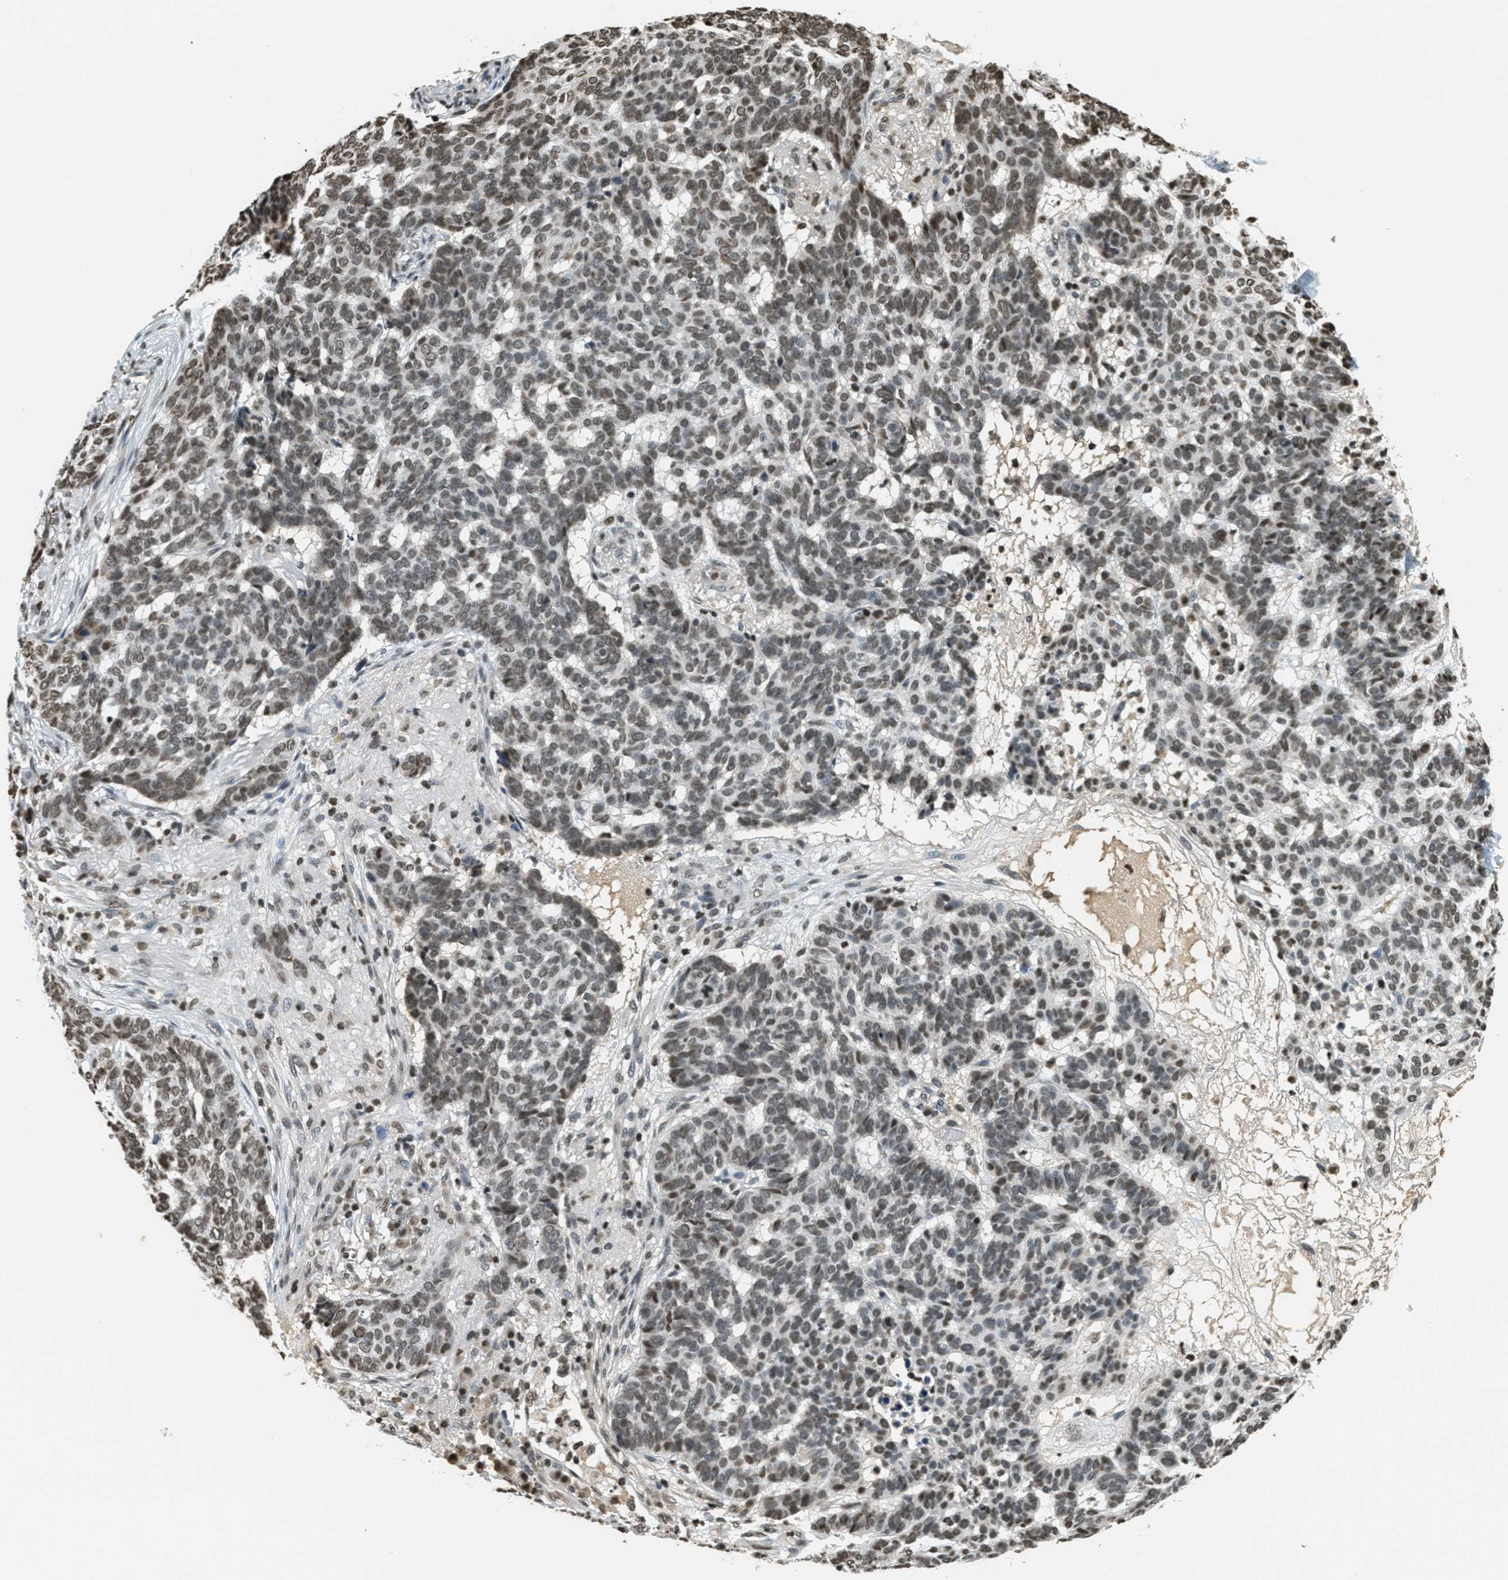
{"staining": {"intensity": "moderate", "quantity": ">75%", "location": "nuclear"}, "tissue": "skin cancer", "cell_type": "Tumor cells", "image_type": "cancer", "snomed": [{"axis": "morphology", "description": "Basal cell carcinoma"}, {"axis": "topography", "description": "Skin"}], "caption": "Moderate nuclear expression for a protein is present in about >75% of tumor cells of basal cell carcinoma (skin) using immunohistochemistry (IHC).", "gene": "LDB2", "patient": {"sex": "male", "age": 85}}